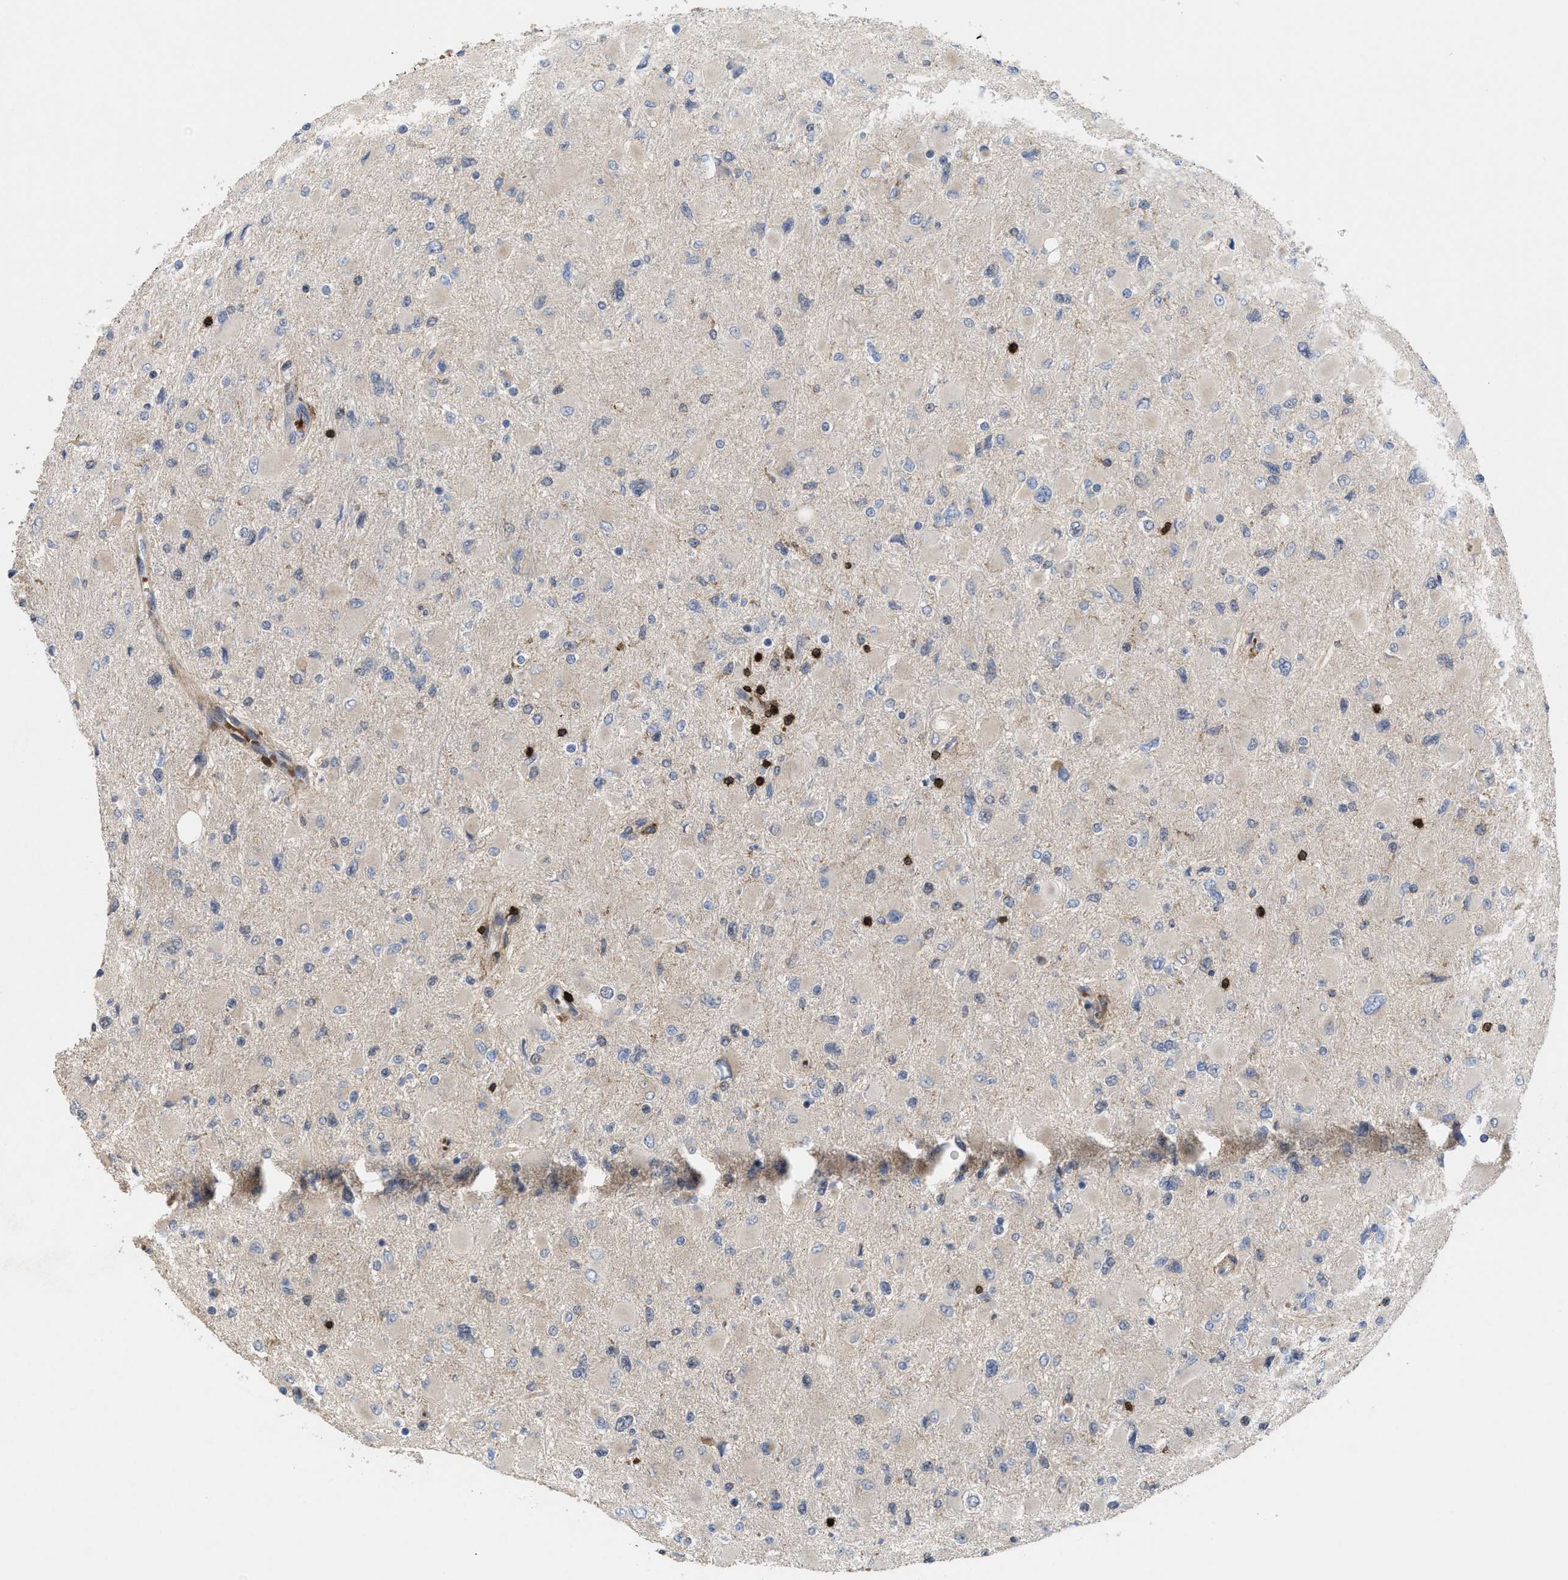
{"staining": {"intensity": "negative", "quantity": "none", "location": "none"}, "tissue": "glioma", "cell_type": "Tumor cells", "image_type": "cancer", "snomed": [{"axis": "morphology", "description": "Glioma, malignant, High grade"}, {"axis": "topography", "description": "Cerebral cortex"}], "caption": "Protein analysis of glioma shows no significant staining in tumor cells.", "gene": "PTPRE", "patient": {"sex": "female", "age": 36}}